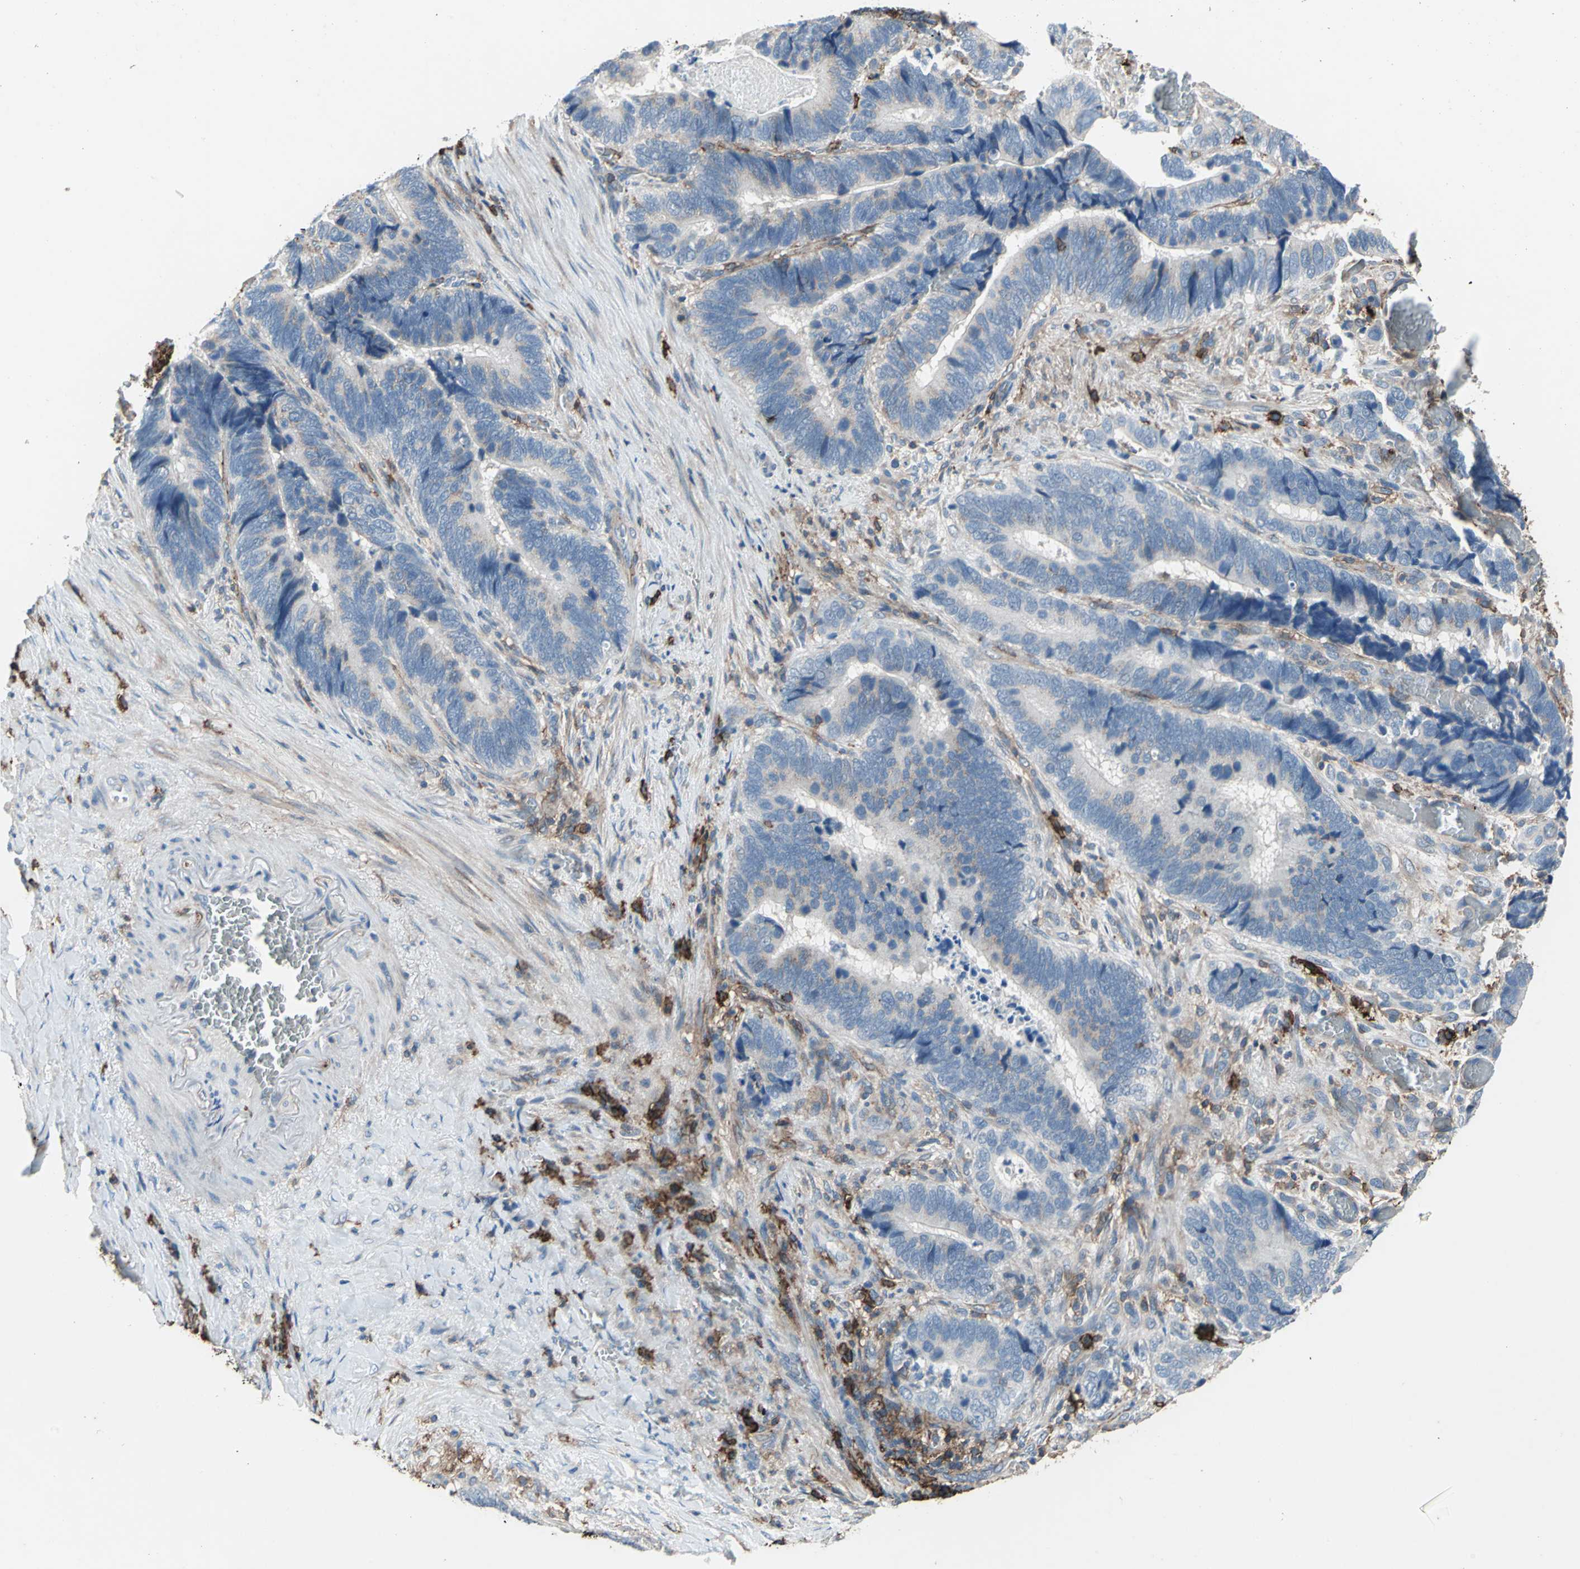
{"staining": {"intensity": "weak", "quantity": "<25%", "location": "cytoplasmic/membranous"}, "tissue": "colorectal cancer", "cell_type": "Tumor cells", "image_type": "cancer", "snomed": [{"axis": "morphology", "description": "Adenocarcinoma, NOS"}, {"axis": "topography", "description": "Colon"}], "caption": "The photomicrograph reveals no significant staining in tumor cells of colorectal adenocarcinoma.", "gene": "CD44", "patient": {"sex": "male", "age": 72}}